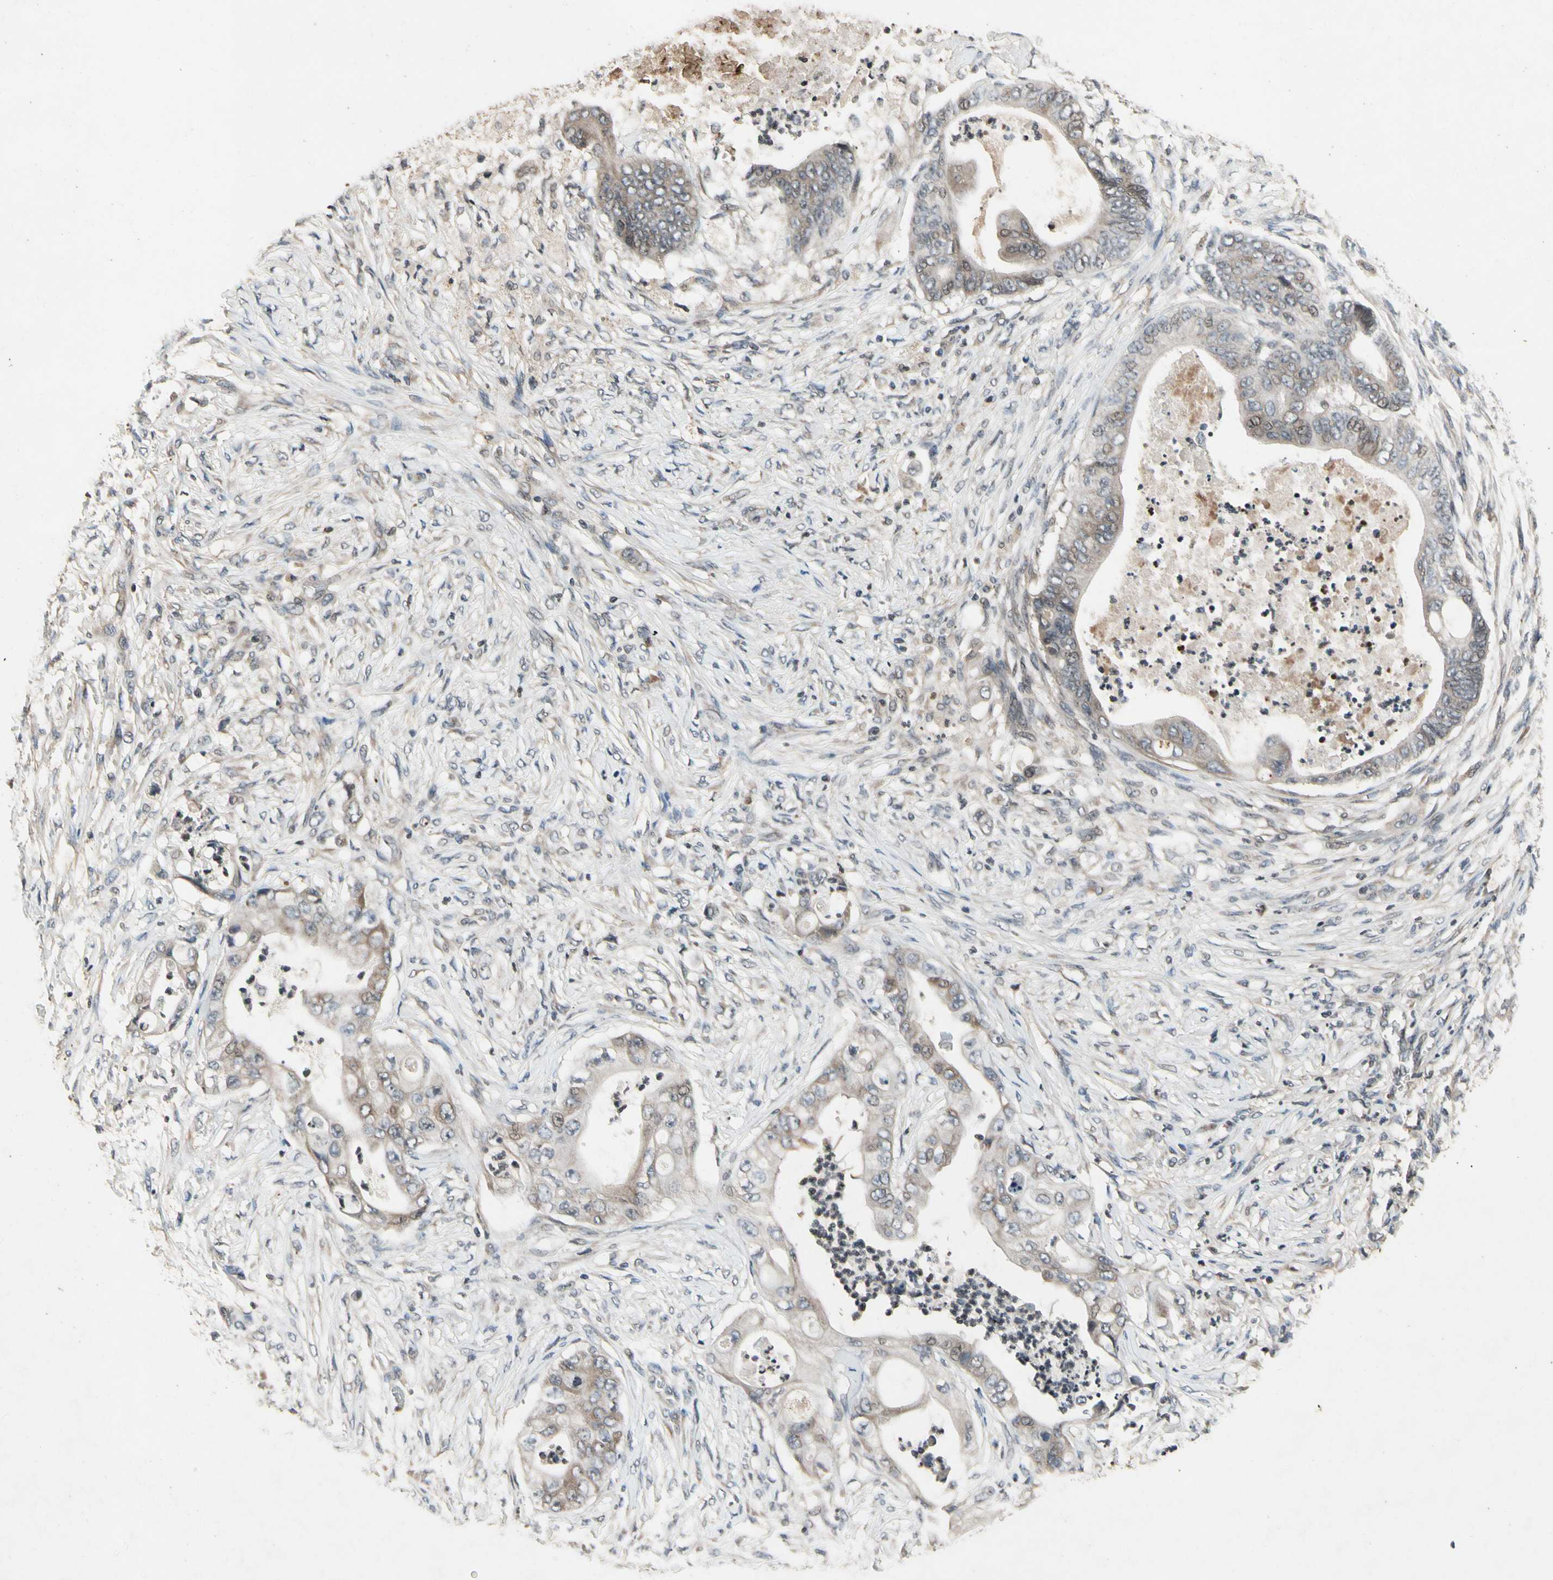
{"staining": {"intensity": "weak", "quantity": "25%-75%", "location": "cytoplasmic/membranous,nuclear"}, "tissue": "stomach cancer", "cell_type": "Tumor cells", "image_type": "cancer", "snomed": [{"axis": "morphology", "description": "Adenocarcinoma, NOS"}, {"axis": "topography", "description": "Stomach"}], "caption": "Stomach cancer was stained to show a protein in brown. There is low levels of weak cytoplasmic/membranous and nuclear positivity in about 25%-75% of tumor cells. (Brightfield microscopy of DAB IHC at high magnification).", "gene": "DPY19L3", "patient": {"sex": "female", "age": 73}}